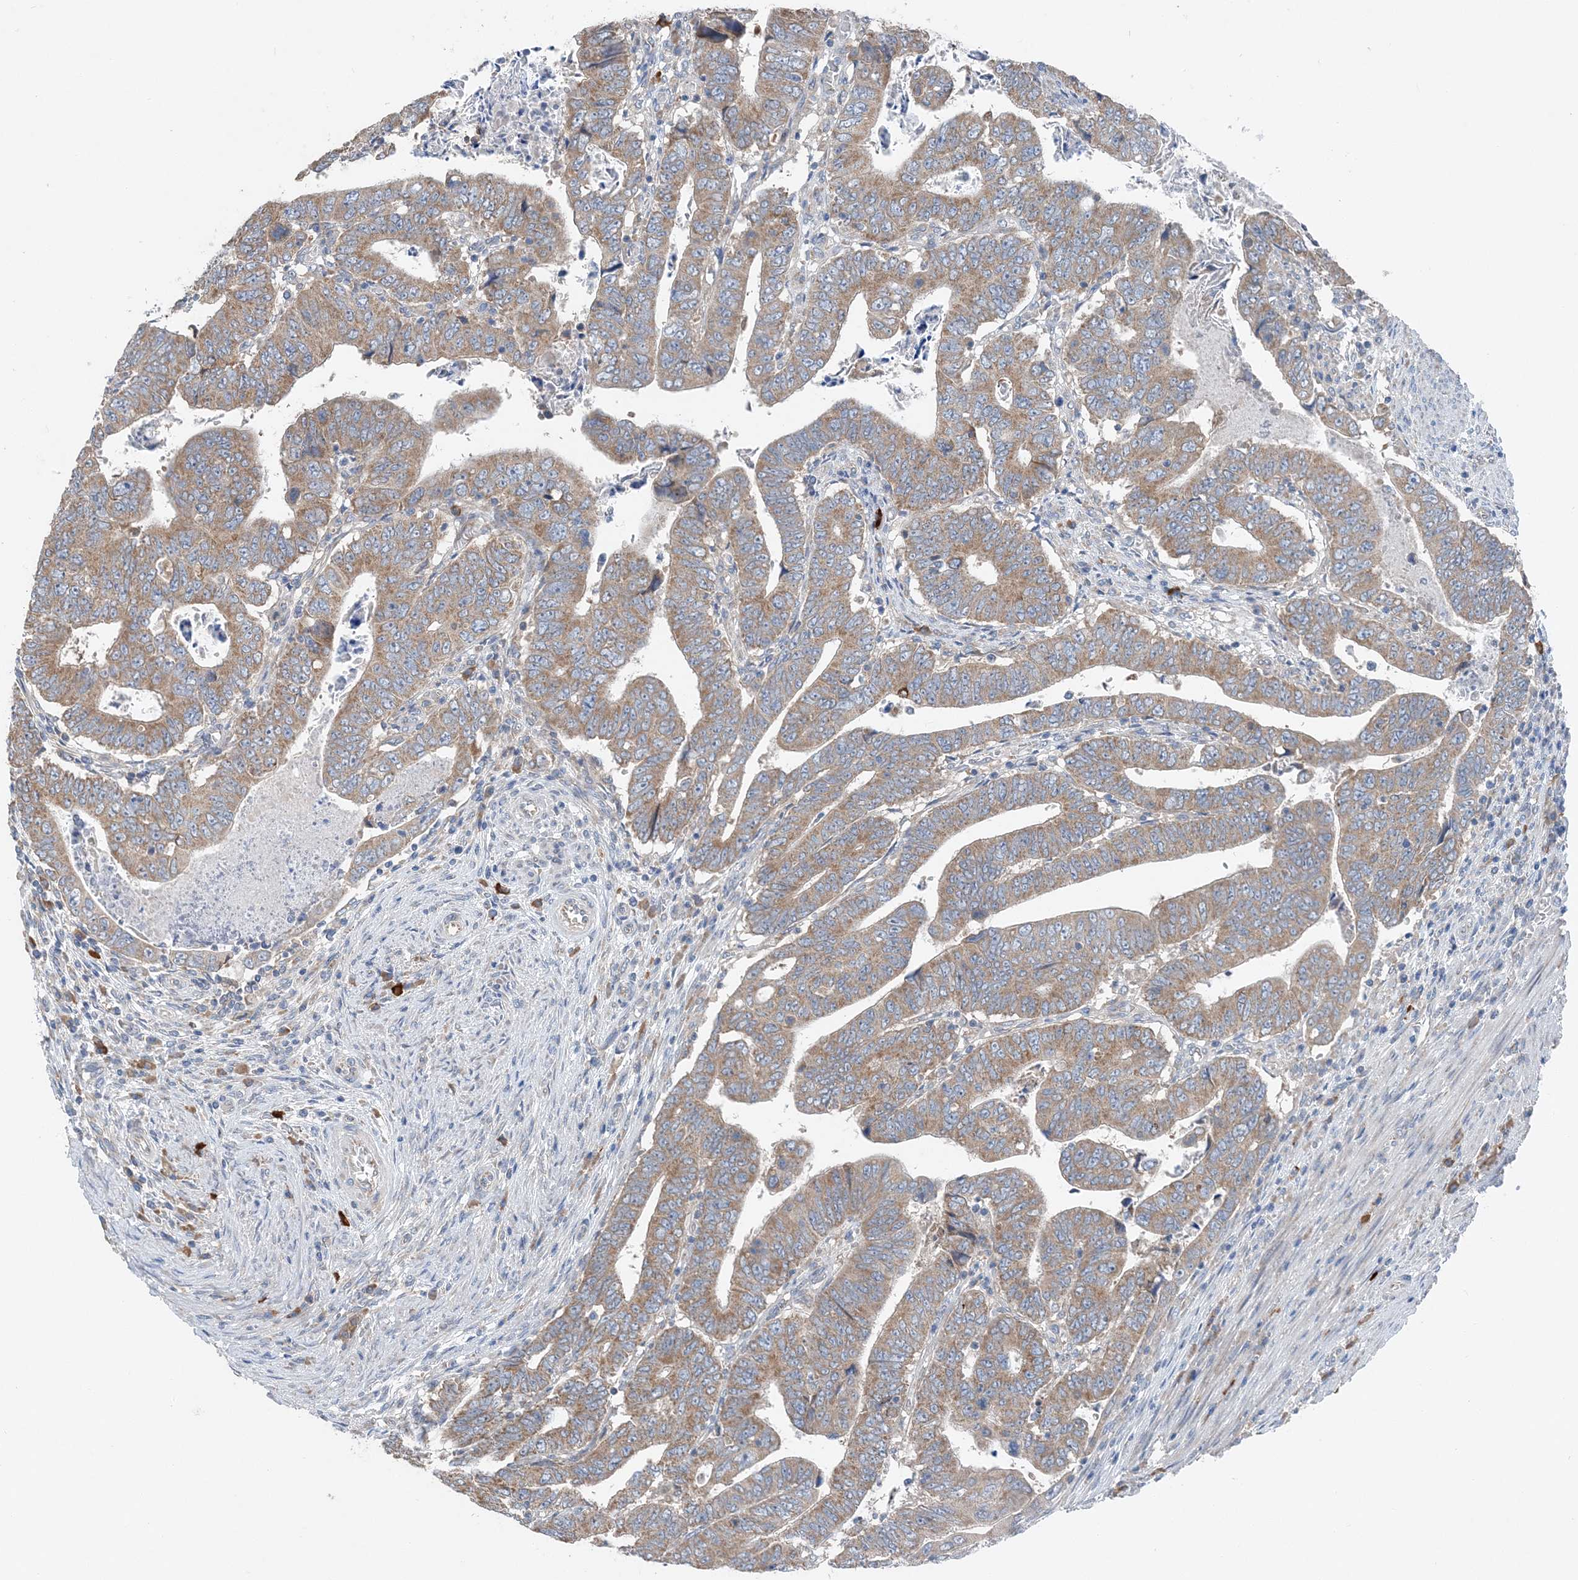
{"staining": {"intensity": "moderate", "quantity": ">75%", "location": "cytoplasmic/membranous"}, "tissue": "colorectal cancer", "cell_type": "Tumor cells", "image_type": "cancer", "snomed": [{"axis": "morphology", "description": "Normal tissue, NOS"}, {"axis": "morphology", "description": "Adenocarcinoma, NOS"}, {"axis": "topography", "description": "Rectum"}], "caption": "Colorectal adenocarcinoma stained with IHC displays moderate cytoplasmic/membranous staining in approximately >75% of tumor cells. Using DAB (3,3'-diaminobenzidine) (brown) and hematoxylin (blue) stains, captured at high magnification using brightfield microscopy.", "gene": "DHX30", "patient": {"sex": "female", "age": 65}}